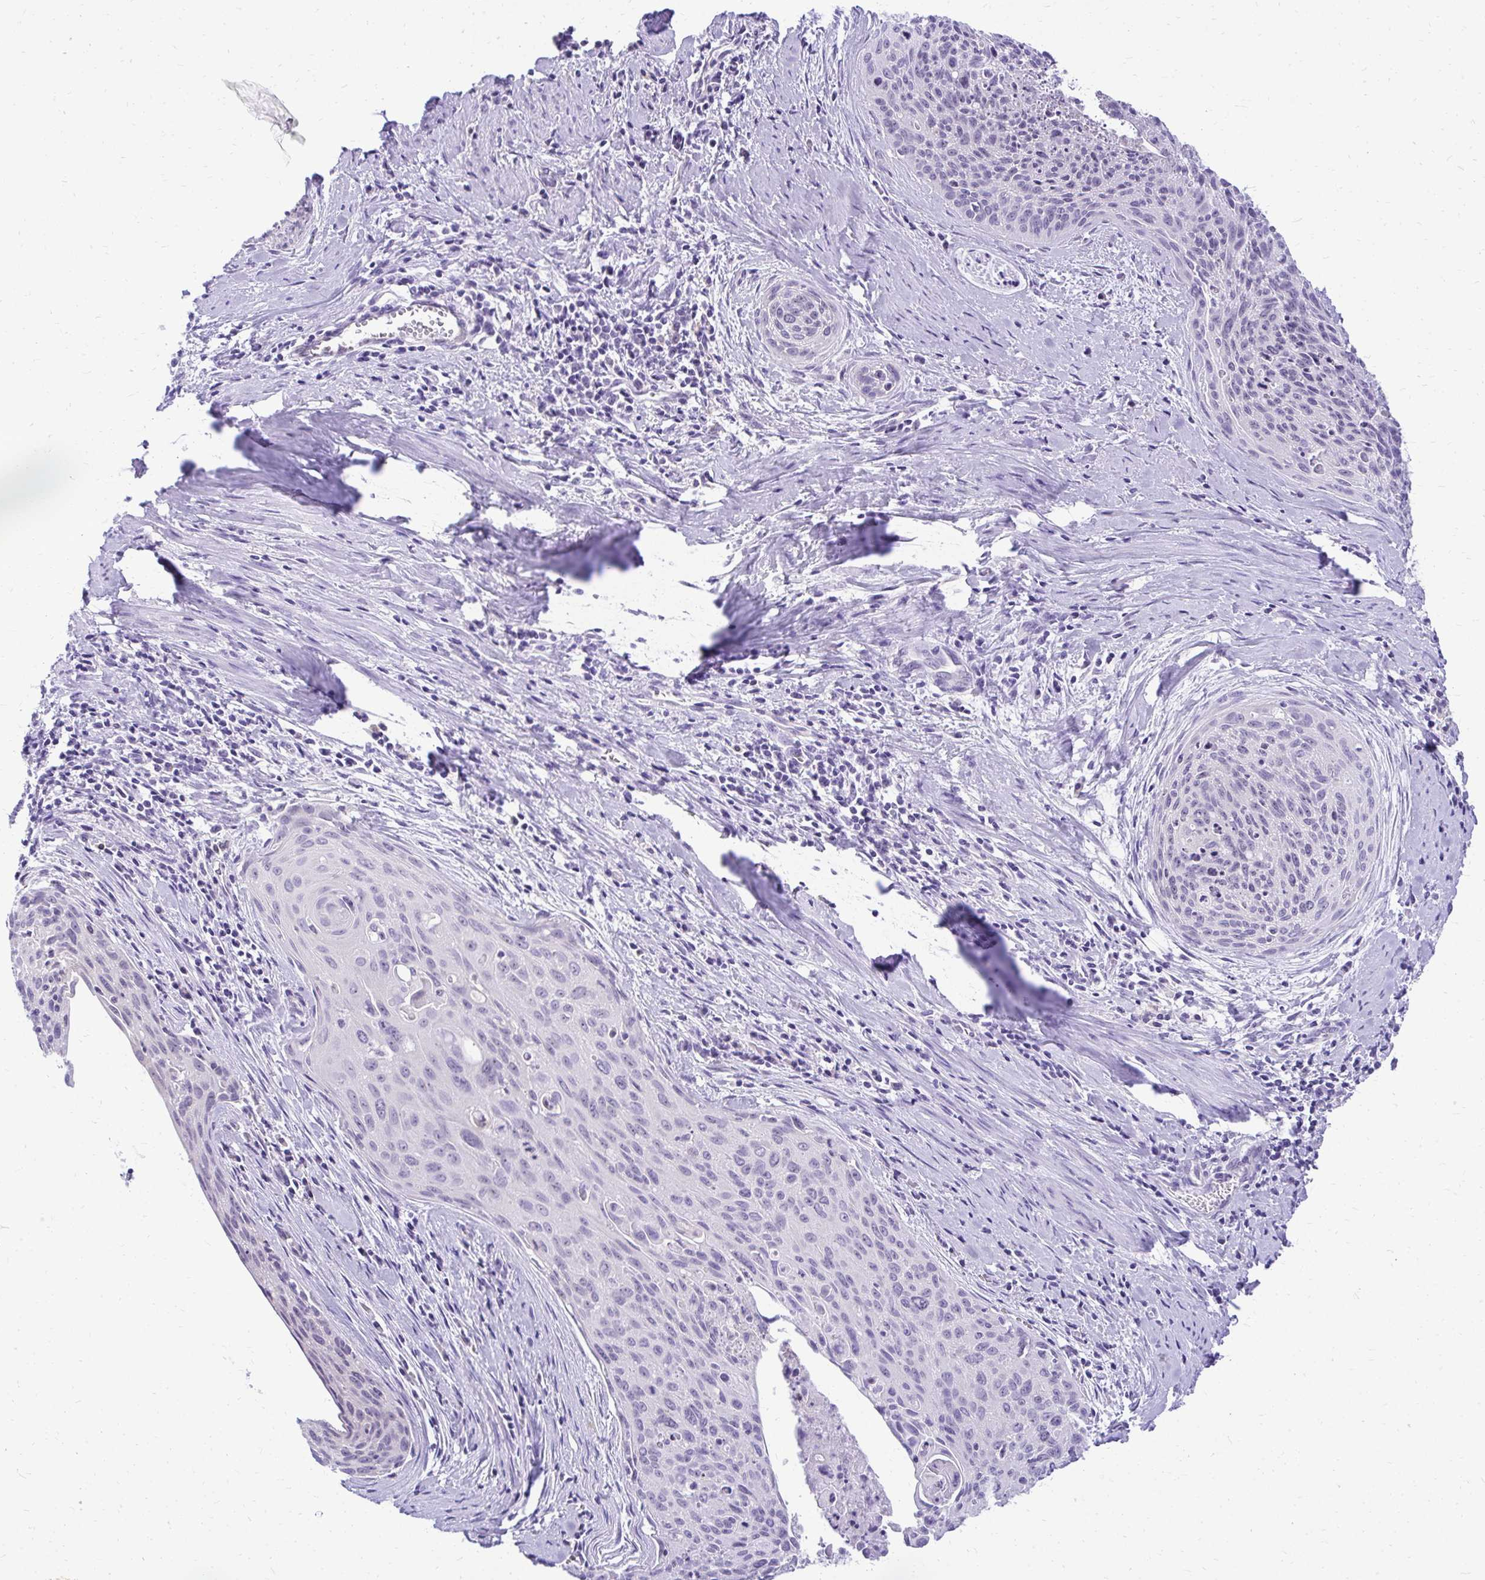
{"staining": {"intensity": "negative", "quantity": "none", "location": "none"}, "tissue": "cervical cancer", "cell_type": "Tumor cells", "image_type": "cancer", "snomed": [{"axis": "morphology", "description": "Squamous cell carcinoma, NOS"}, {"axis": "topography", "description": "Cervix"}], "caption": "Squamous cell carcinoma (cervical) was stained to show a protein in brown. There is no significant staining in tumor cells.", "gene": "NIFK", "patient": {"sex": "female", "age": 55}}